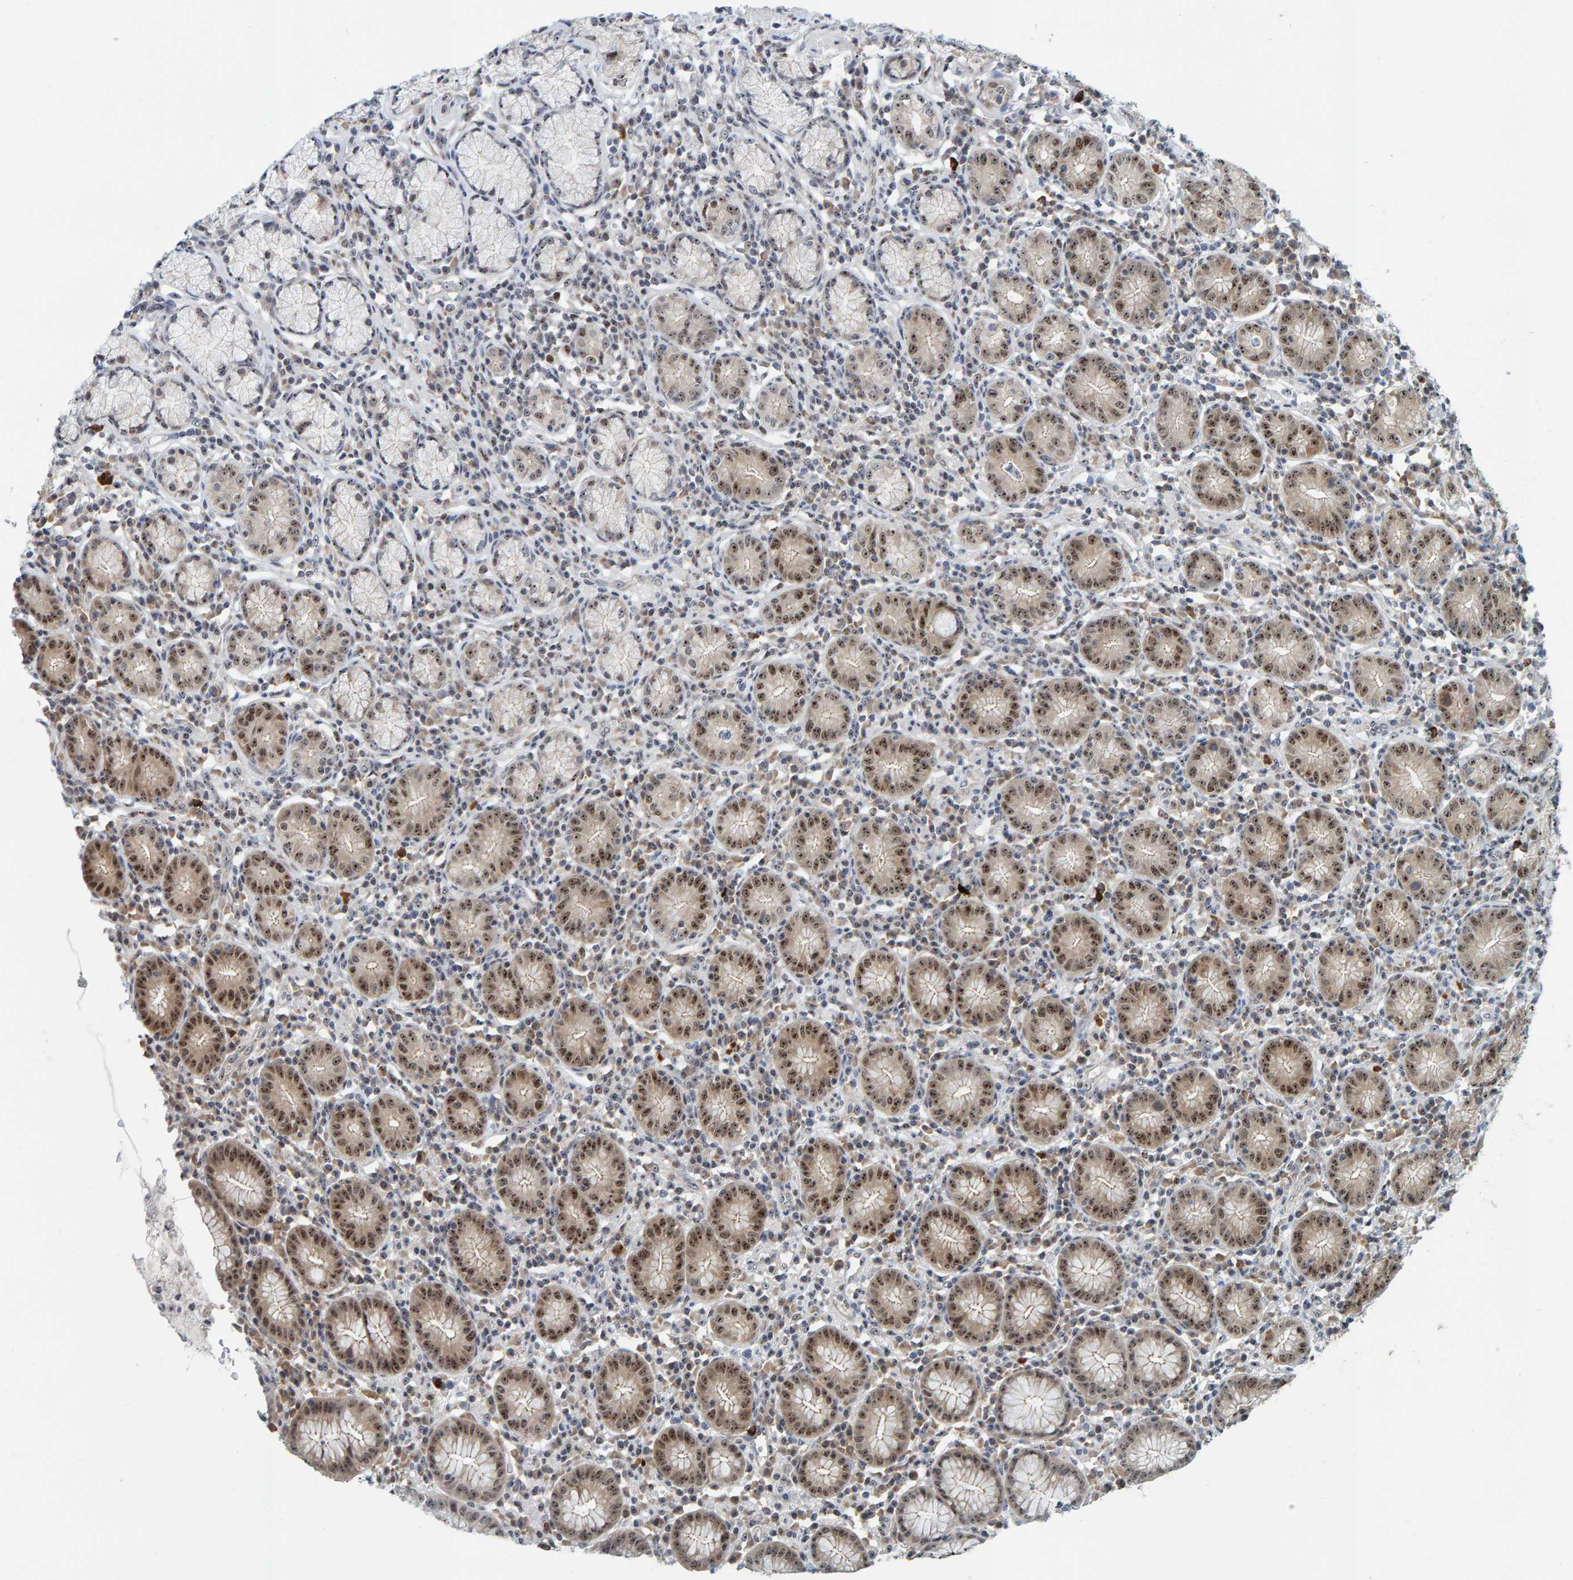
{"staining": {"intensity": "moderate", "quantity": ">75%", "location": "cytoplasmic/membranous,nuclear"}, "tissue": "stomach", "cell_type": "Glandular cells", "image_type": "normal", "snomed": [{"axis": "morphology", "description": "Normal tissue, NOS"}, {"axis": "topography", "description": "Stomach"}], "caption": "A histopathology image of human stomach stained for a protein reveals moderate cytoplasmic/membranous,nuclear brown staining in glandular cells.", "gene": "POLR1E", "patient": {"sex": "male", "age": 55}}